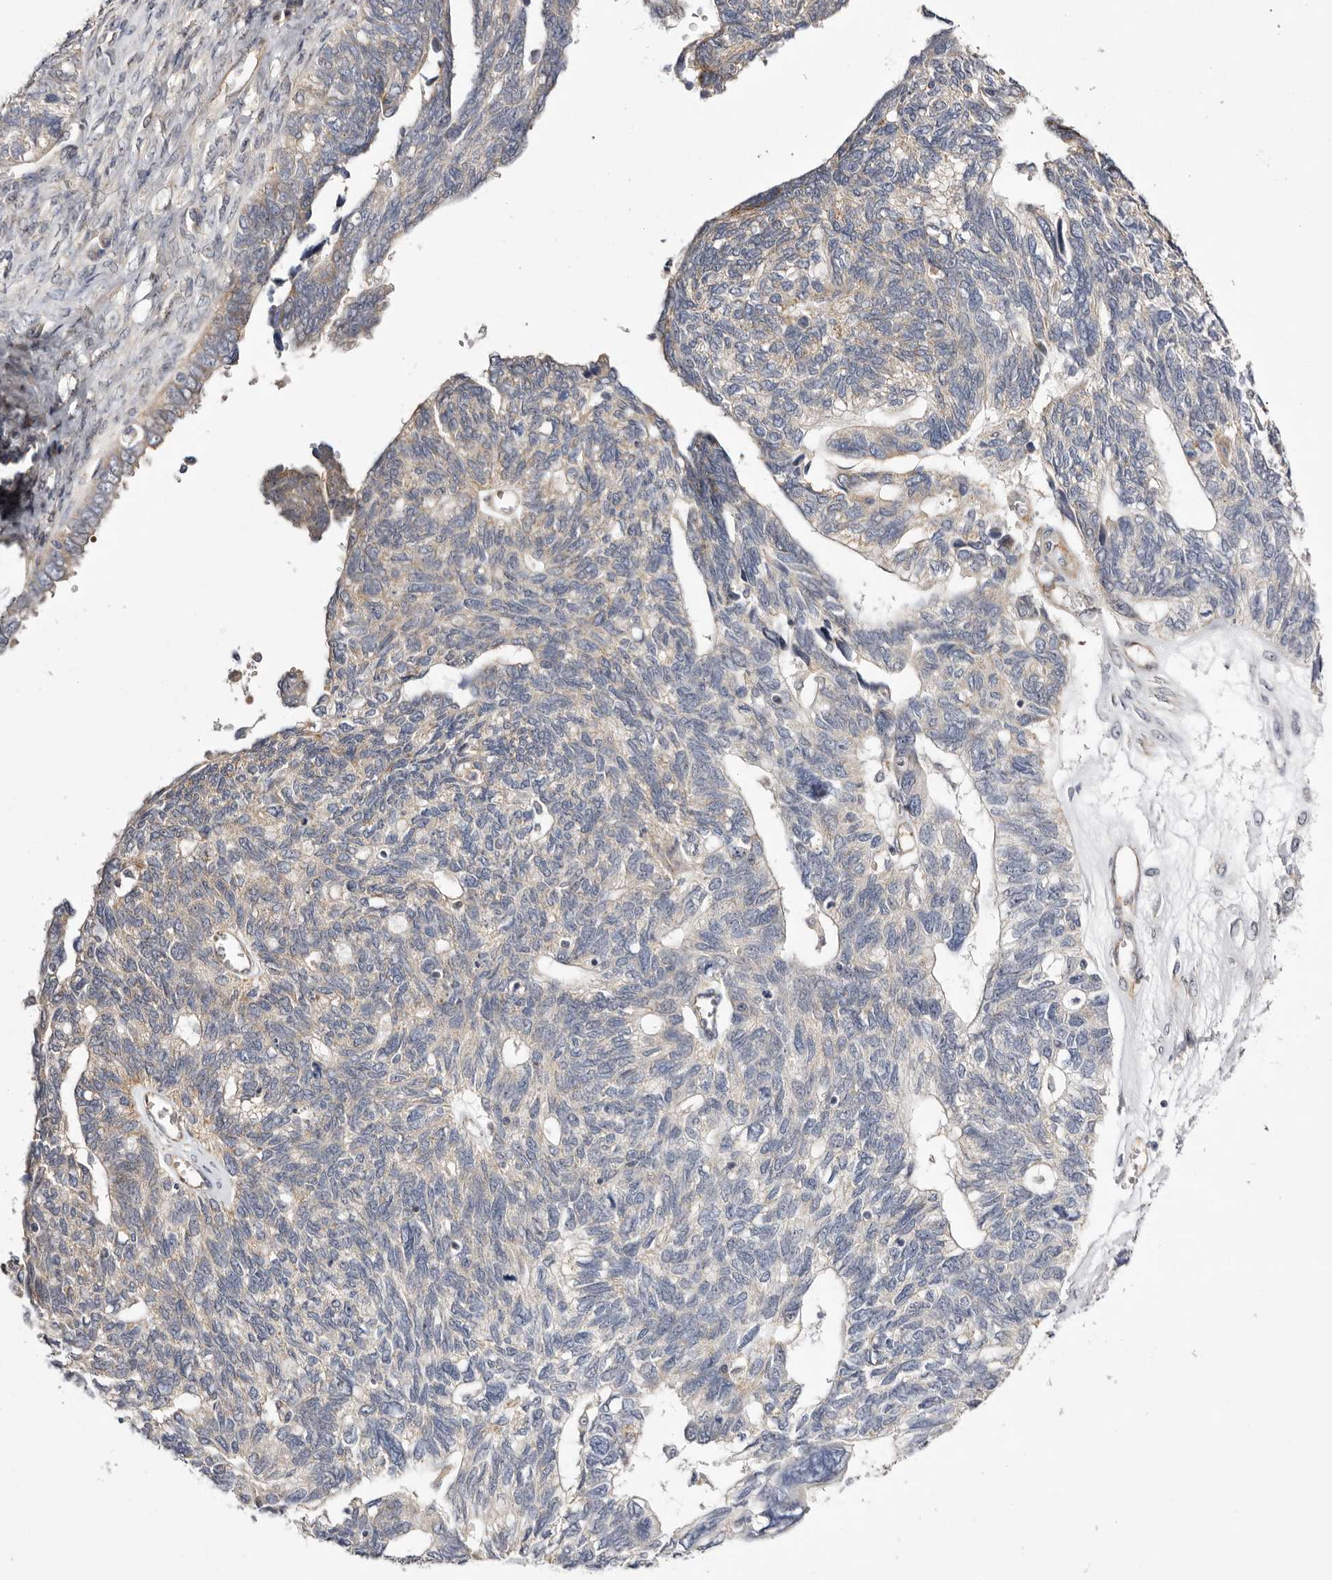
{"staining": {"intensity": "negative", "quantity": "none", "location": "none"}, "tissue": "ovarian cancer", "cell_type": "Tumor cells", "image_type": "cancer", "snomed": [{"axis": "morphology", "description": "Cystadenocarcinoma, serous, NOS"}, {"axis": "topography", "description": "Ovary"}], "caption": "Immunohistochemistry of human serous cystadenocarcinoma (ovarian) demonstrates no positivity in tumor cells.", "gene": "PANK4", "patient": {"sex": "female", "age": 79}}